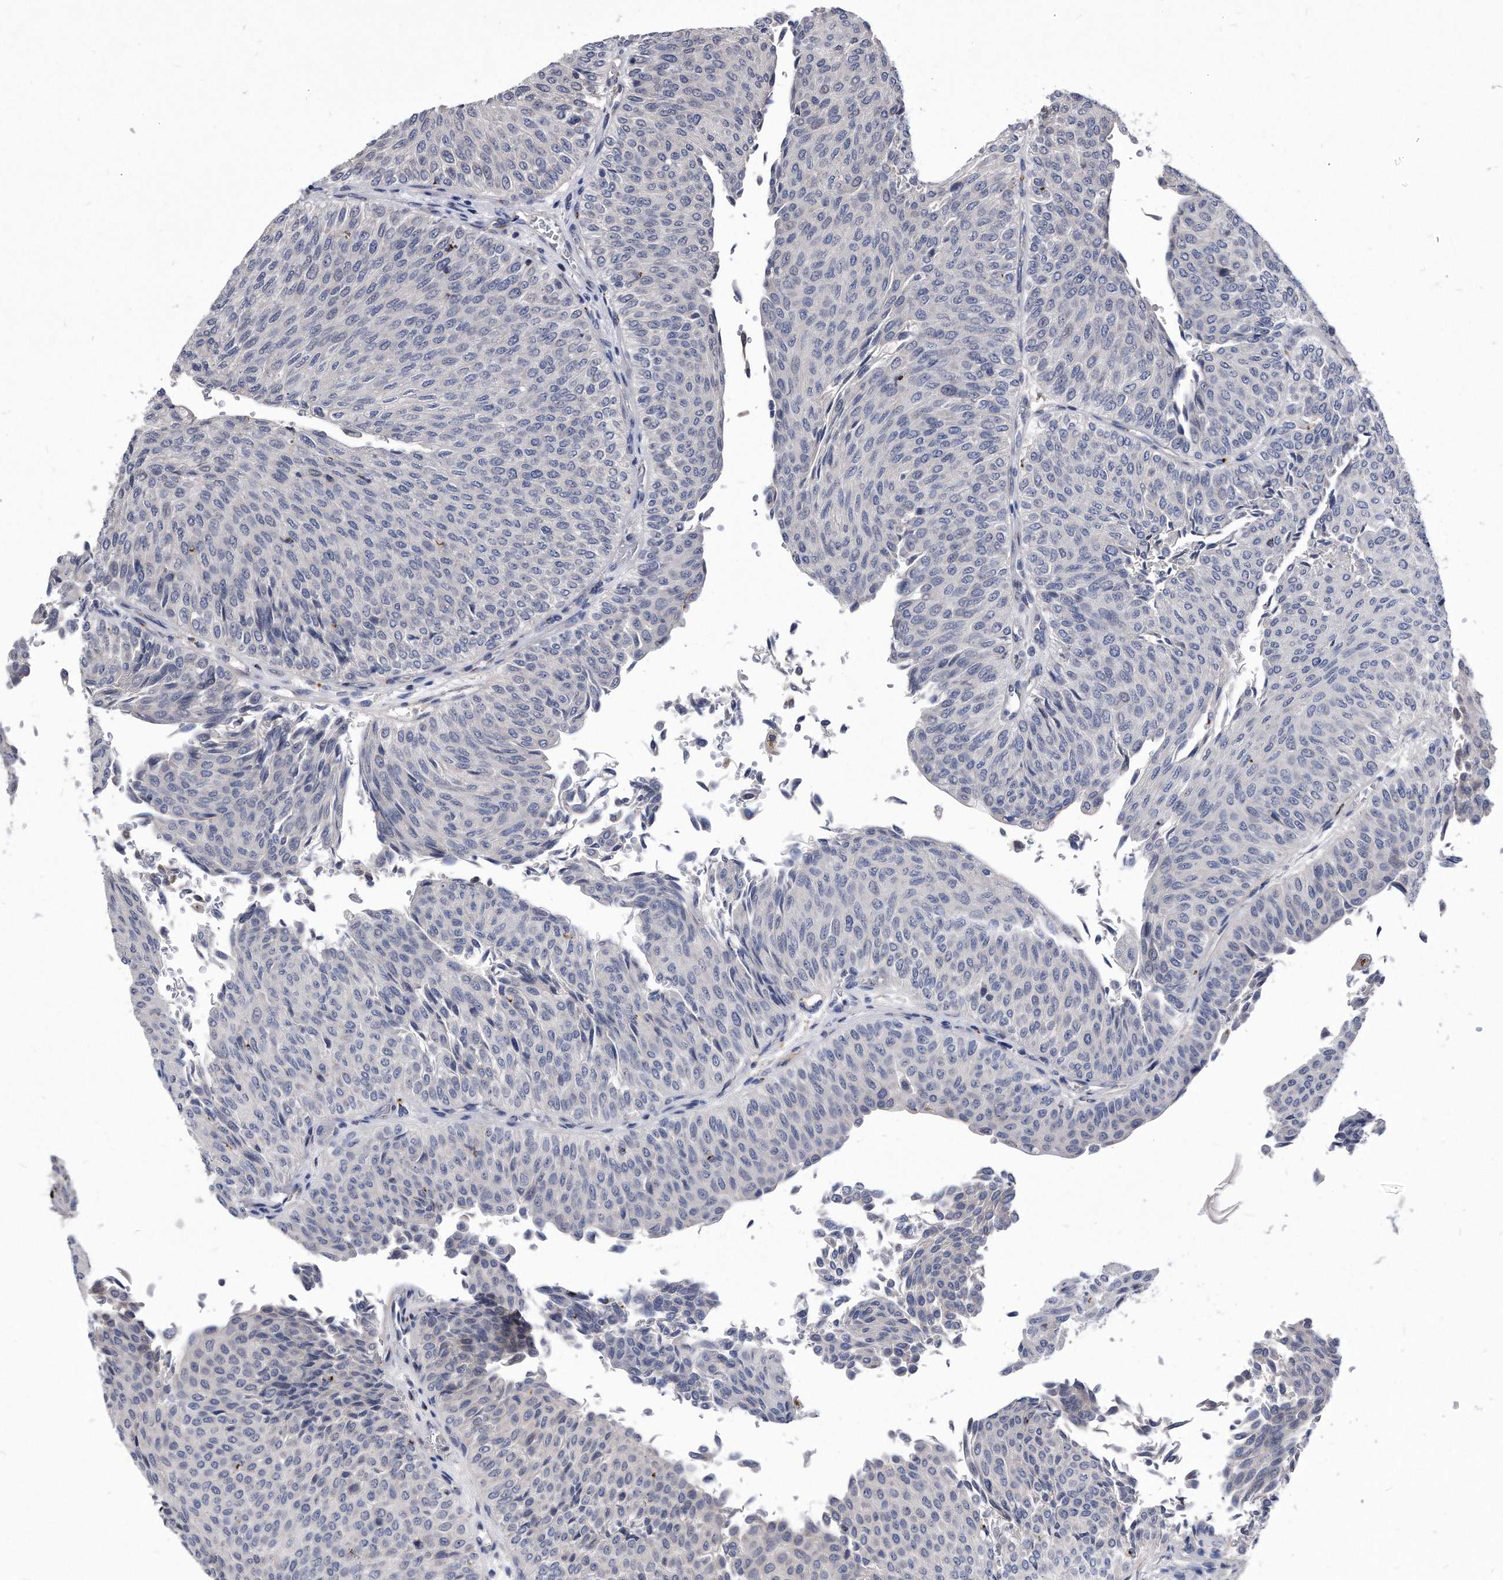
{"staining": {"intensity": "negative", "quantity": "none", "location": "none"}, "tissue": "urothelial cancer", "cell_type": "Tumor cells", "image_type": "cancer", "snomed": [{"axis": "morphology", "description": "Urothelial carcinoma, Low grade"}, {"axis": "topography", "description": "Urinary bladder"}], "caption": "This is a histopathology image of immunohistochemistry (IHC) staining of urothelial cancer, which shows no expression in tumor cells.", "gene": "MGAT4A", "patient": {"sex": "male", "age": 78}}